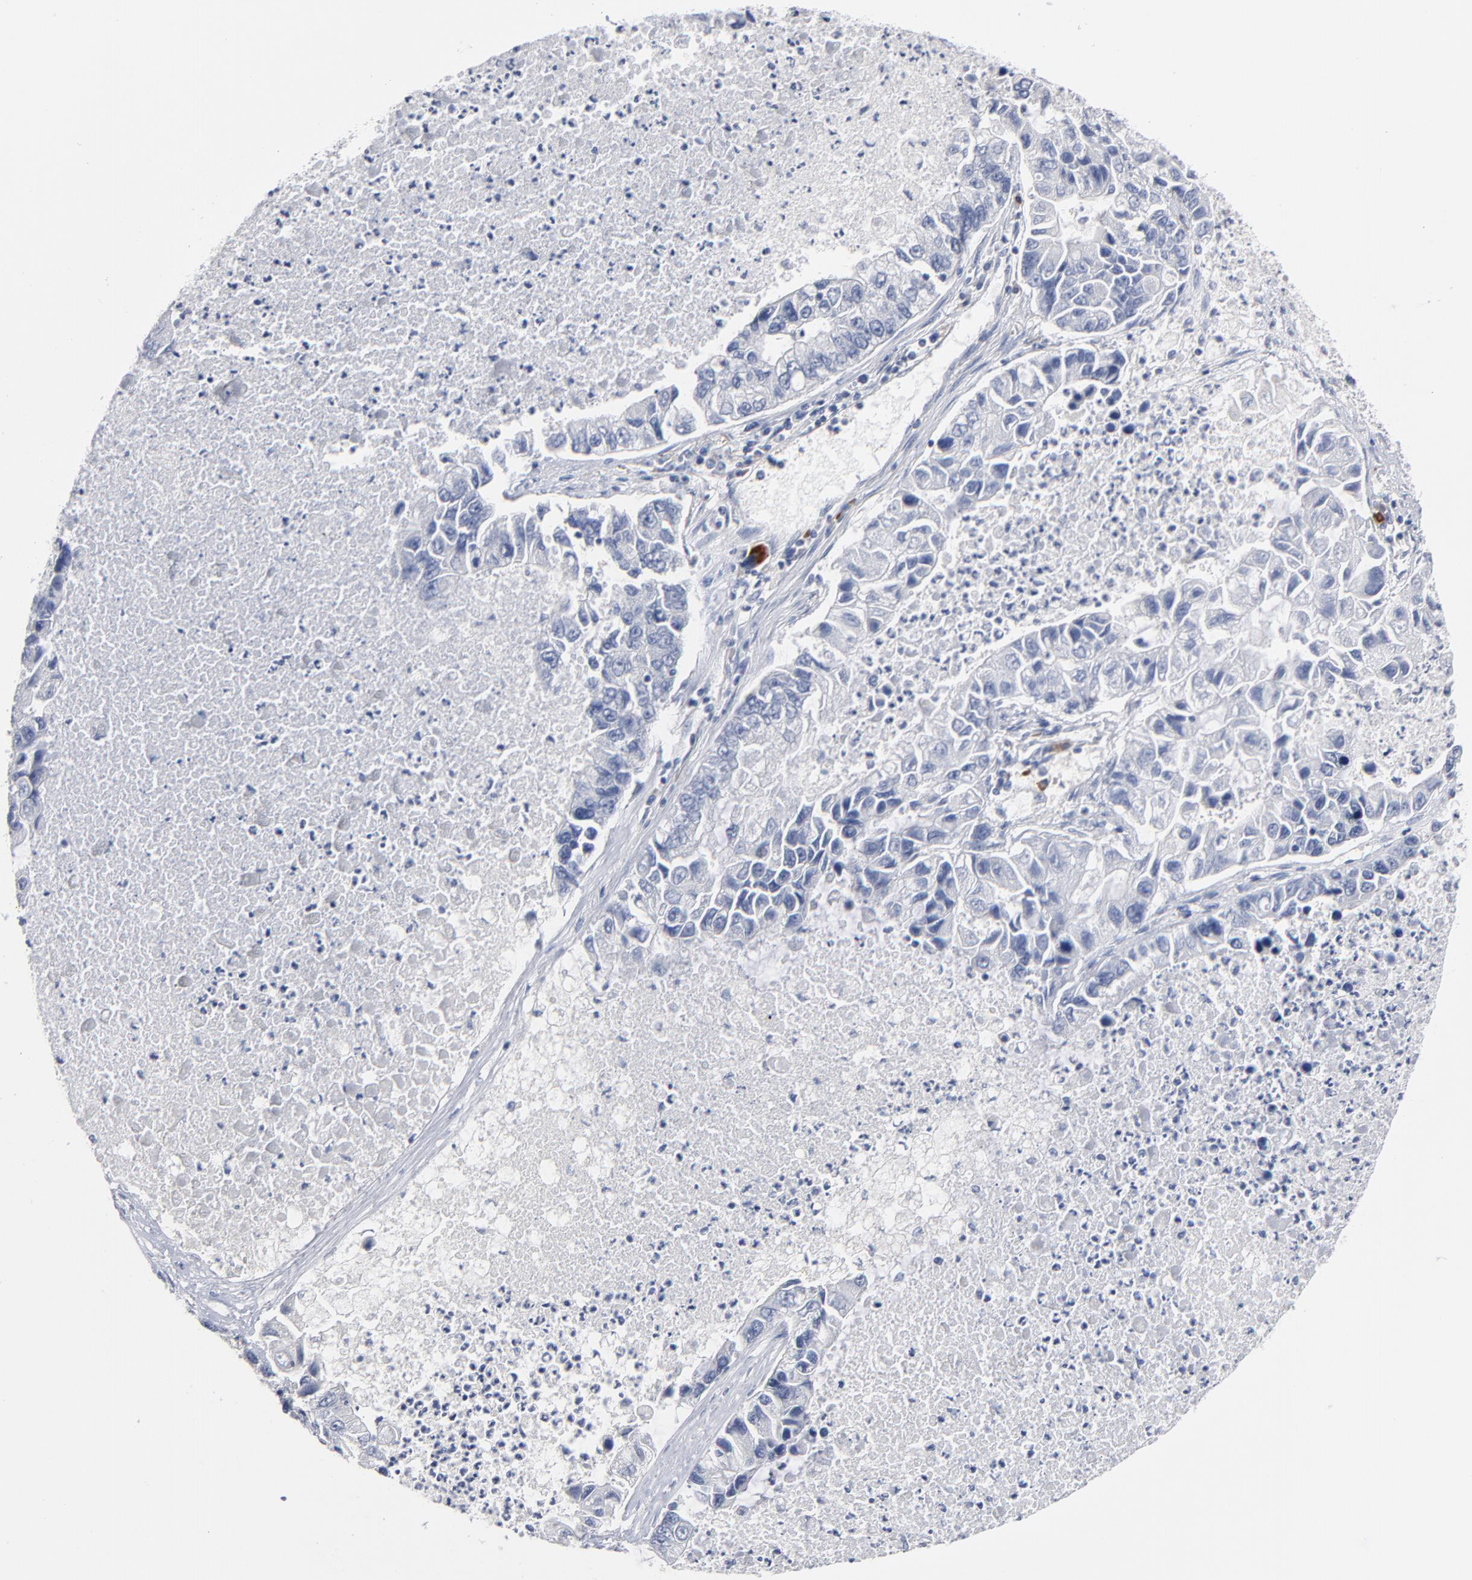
{"staining": {"intensity": "negative", "quantity": "none", "location": "none"}, "tissue": "lung cancer", "cell_type": "Tumor cells", "image_type": "cancer", "snomed": [{"axis": "morphology", "description": "Adenocarcinoma, NOS"}, {"axis": "topography", "description": "Lung"}], "caption": "A histopathology image of lung cancer stained for a protein demonstrates no brown staining in tumor cells.", "gene": "PDLIM2", "patient": {"sex": "female", "age": 51}}